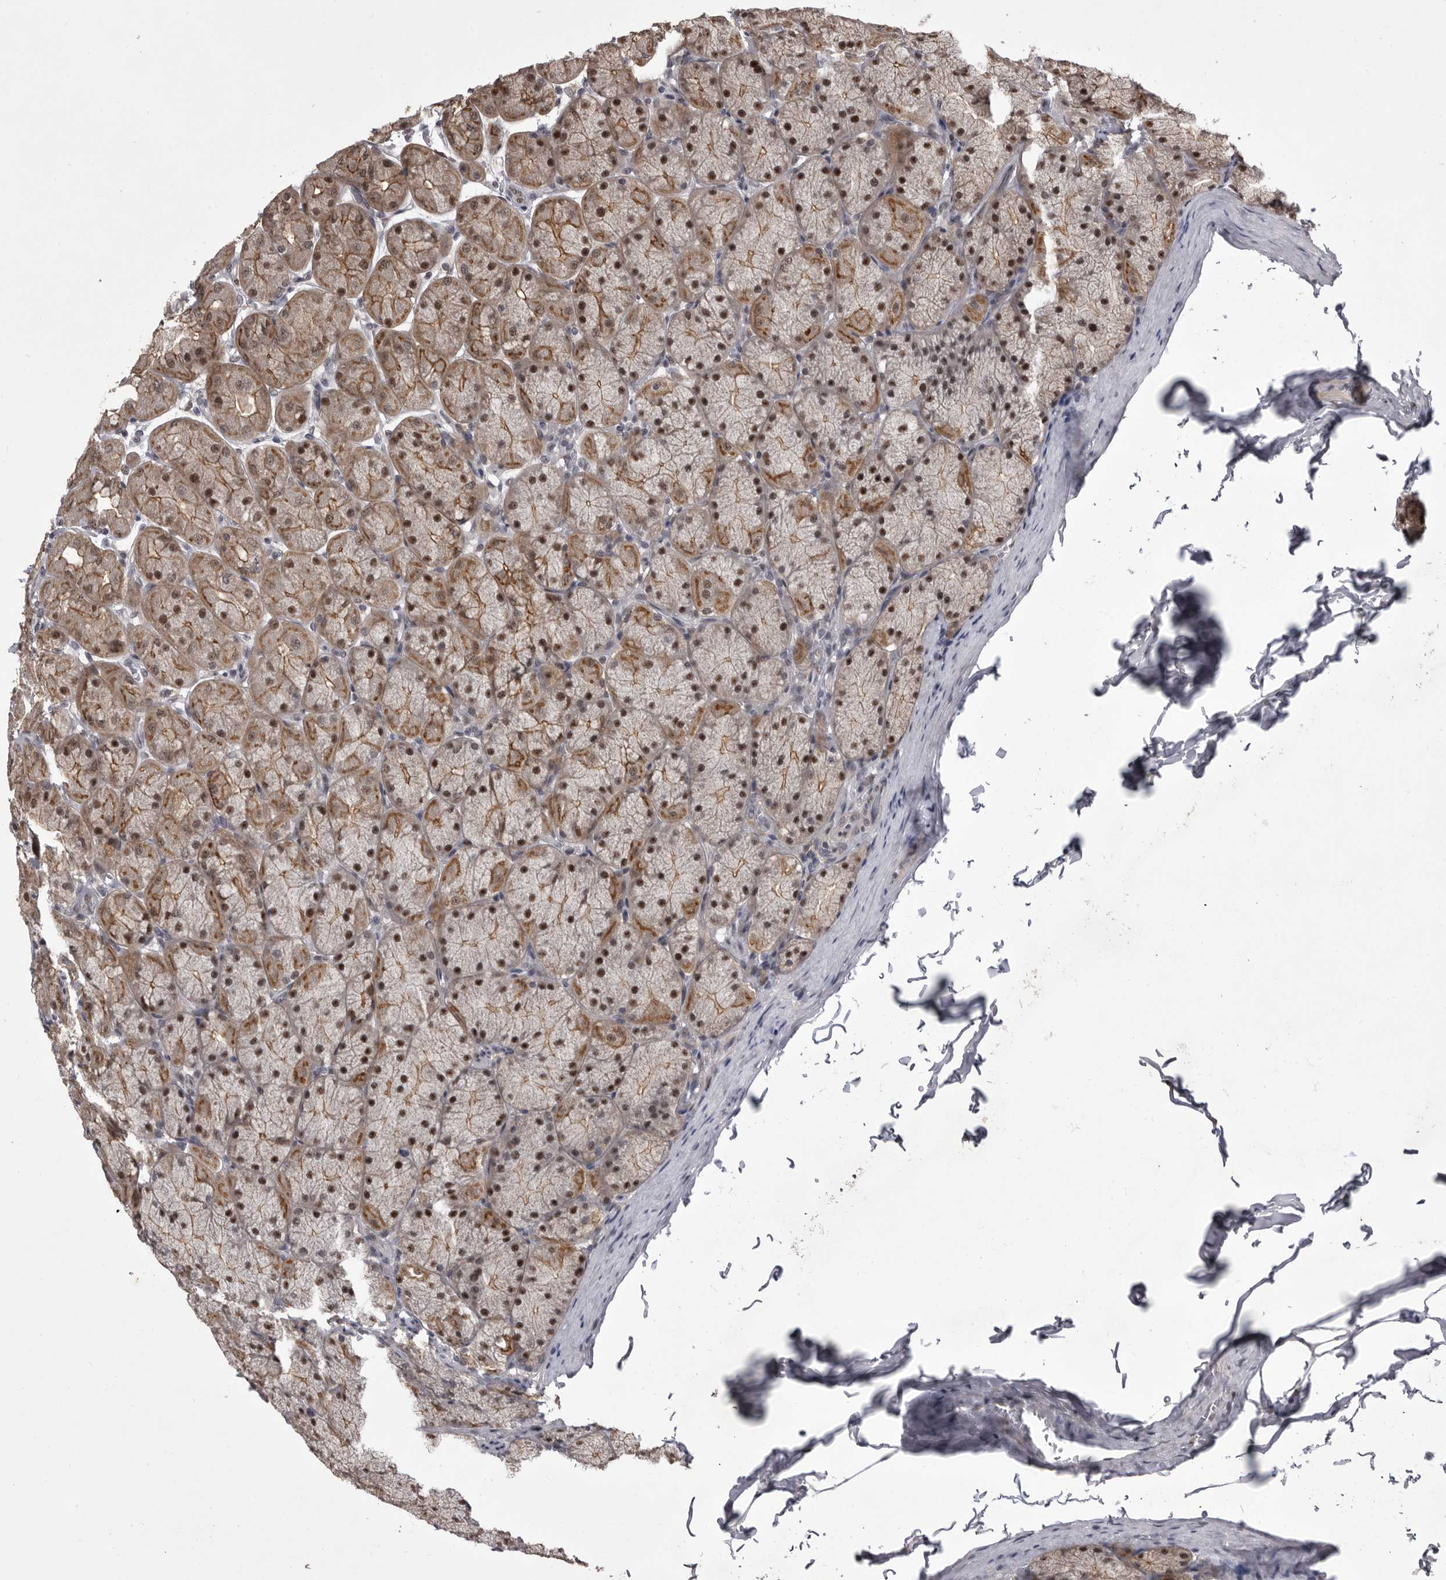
{"staining": {"intensity": "moderate", "quantity": ">75%", "location": "cytoplasmic/membranous,nuclear"}, "tissue": "stomach", "cell_type": "Glandular cells", "image_type": "normal", "snomed": [{"axis": "morphology", "description": "Normal tissue, NOS"}, {"axis": "topography", "description": "Stomach, upper"}], "caption": "Protein staining reveals moderate cytoplasmic/membranous,nuclear positivity in about >75% of glandular cells in benign stomach.", "gene": "PRPF3", "patient": {"sex": "female", "age": 56}}